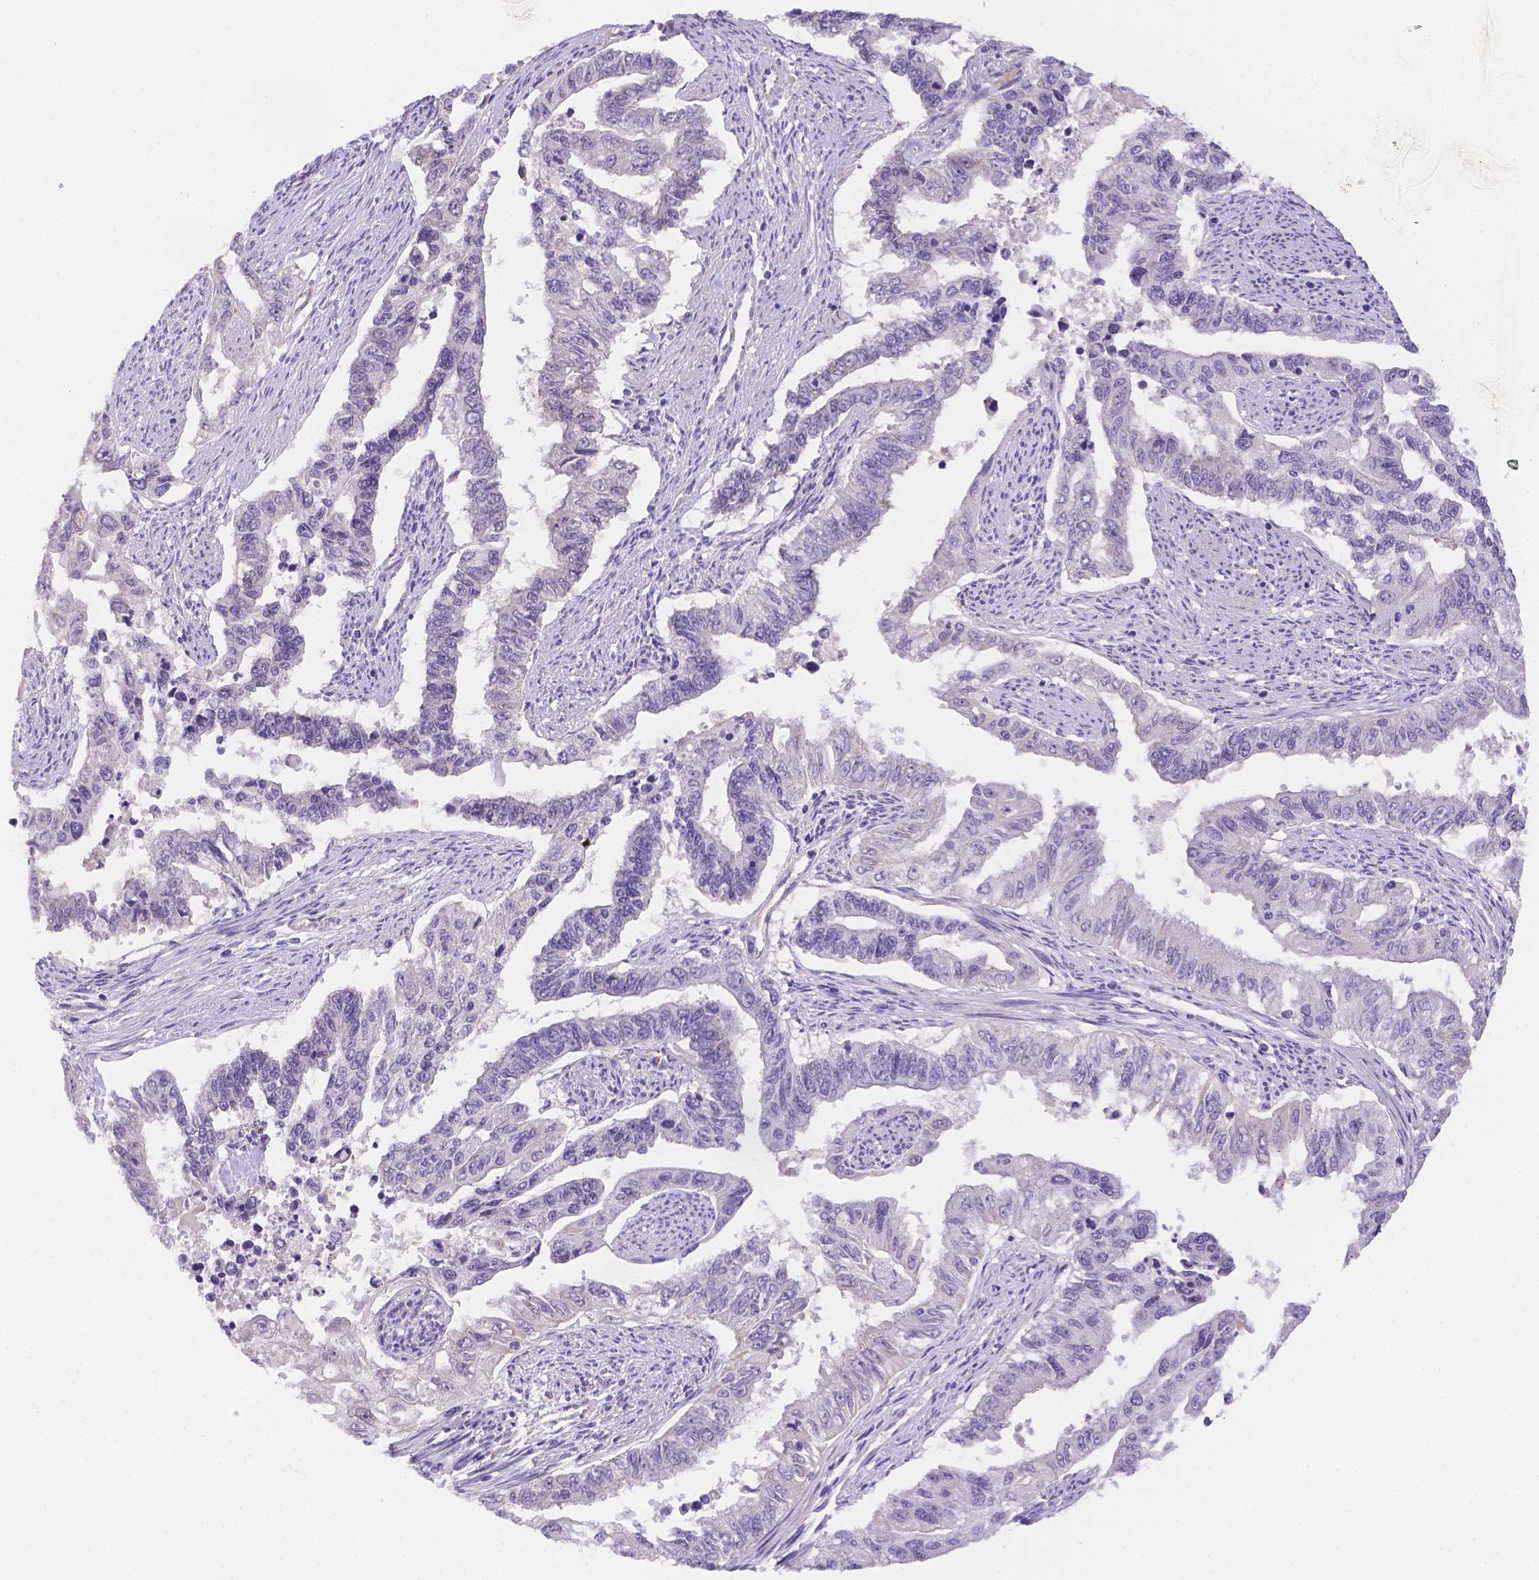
{"staining": {"intensity": "negative", "quantity": "none", "location": "none"}, "tissue": "endometrial cancer", "cell_type": "Tumor cells", "image_type": "cancer", "snomed": [{"axis": "morphology", "description": "Adenocarcinoma, NOS"}, {"axis": "topography", "description": "Uterus"}], "caption": "Tumor cells show no significant staining in endometrial cancer (adenocarcinoma). (Stains: DAB immunohistochemistry (IHC) with hematoxylin counter stain, Microscopy: brightfield microscopy at high magnification).", "gene": "NXPE2", "patient": {"sex": "female", "age": 59}}